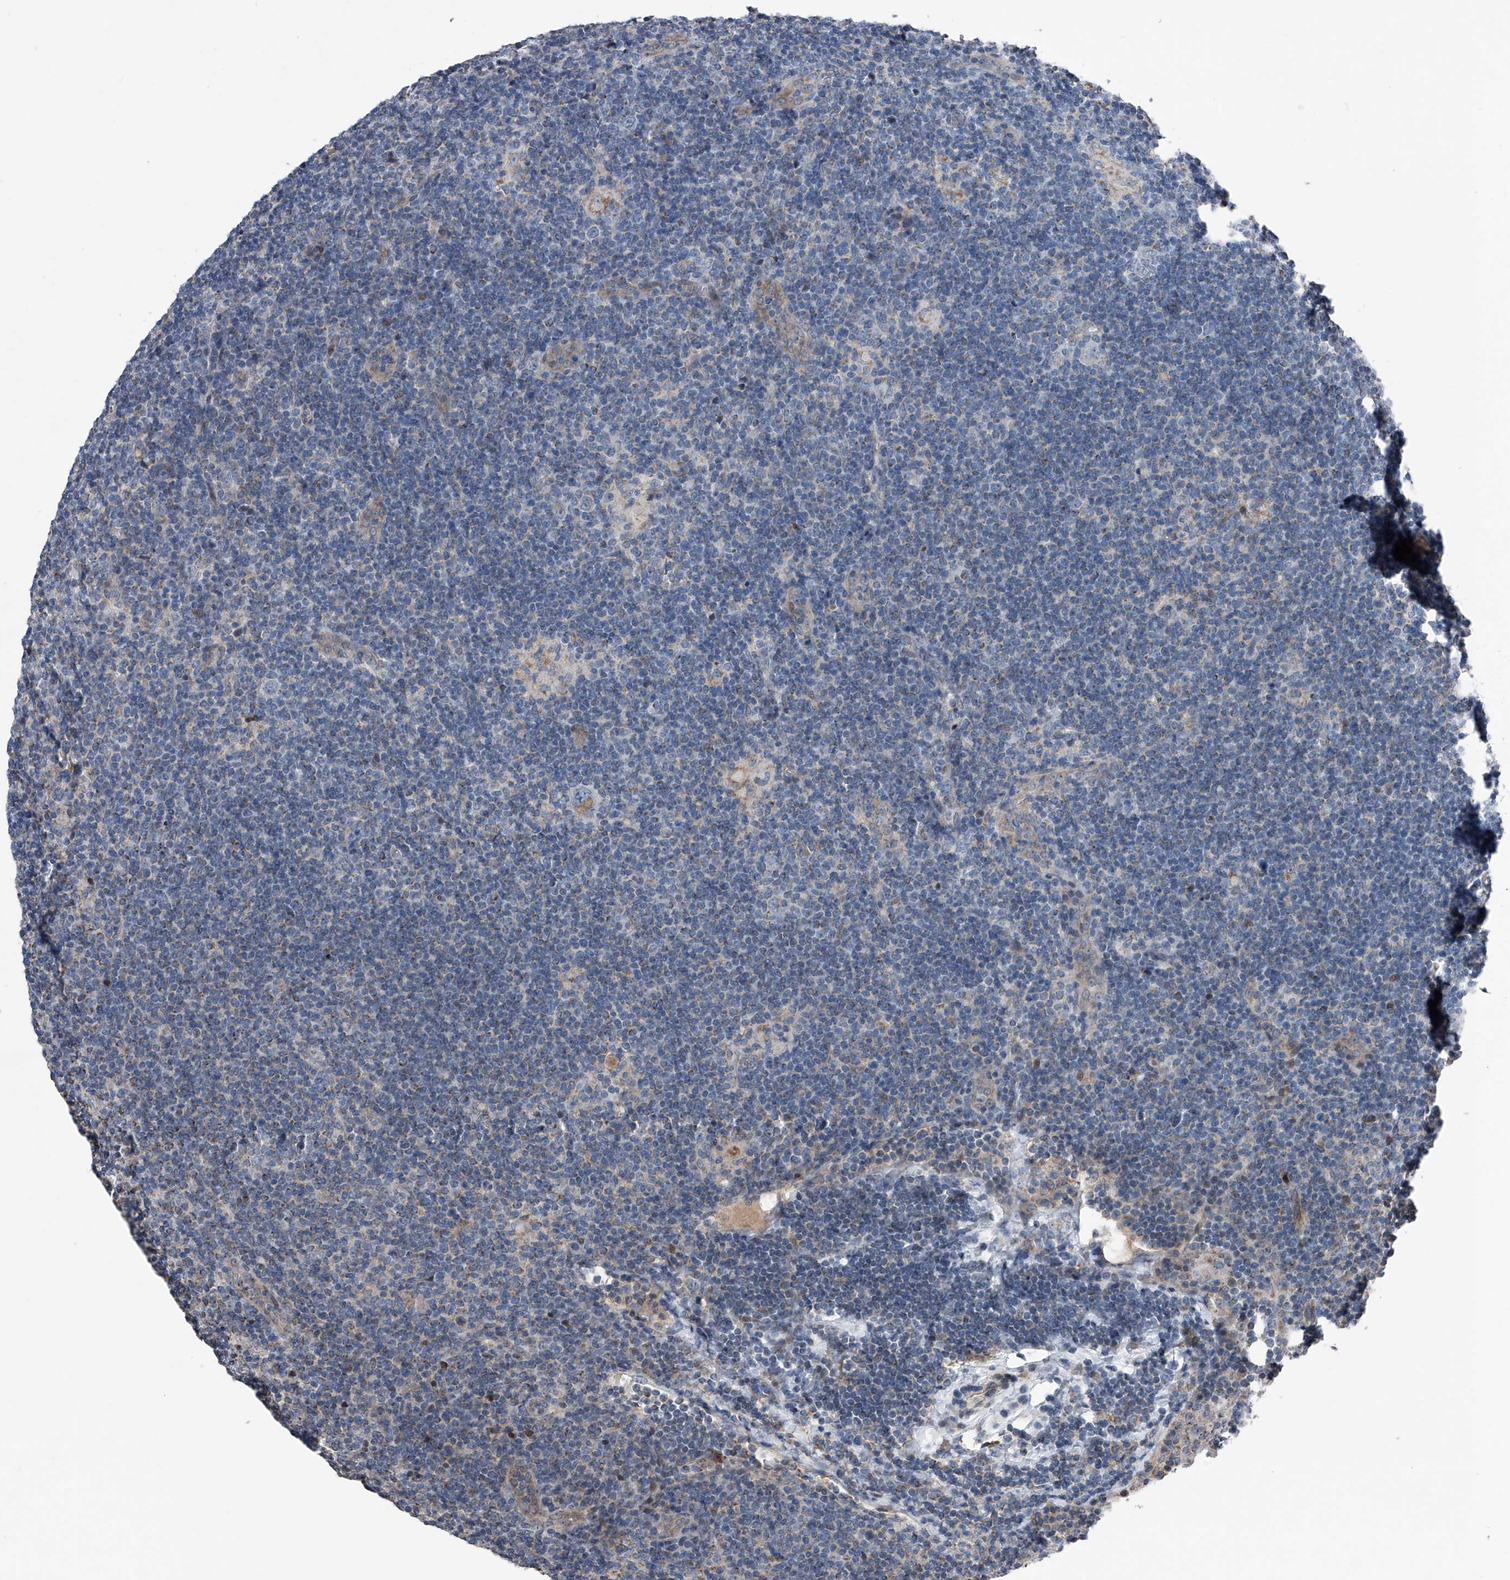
{"staining": {"intensity": "negative", "quantity": "none", "location": "none"}, "tissue": "lymphoma", "cell_type": "Tumor cells", "image_type": "cancer", "snomed": [{"axis": "morphology", "description": "Hodgkin's disease, NOS"}, {"axis": "topography", "description": "Lymph node"}], "caption": "There is no significant expression in tumor cells of Hodgkin's disease.", "gene": "DST", "patient": {"sex": "female", "age": 57}}